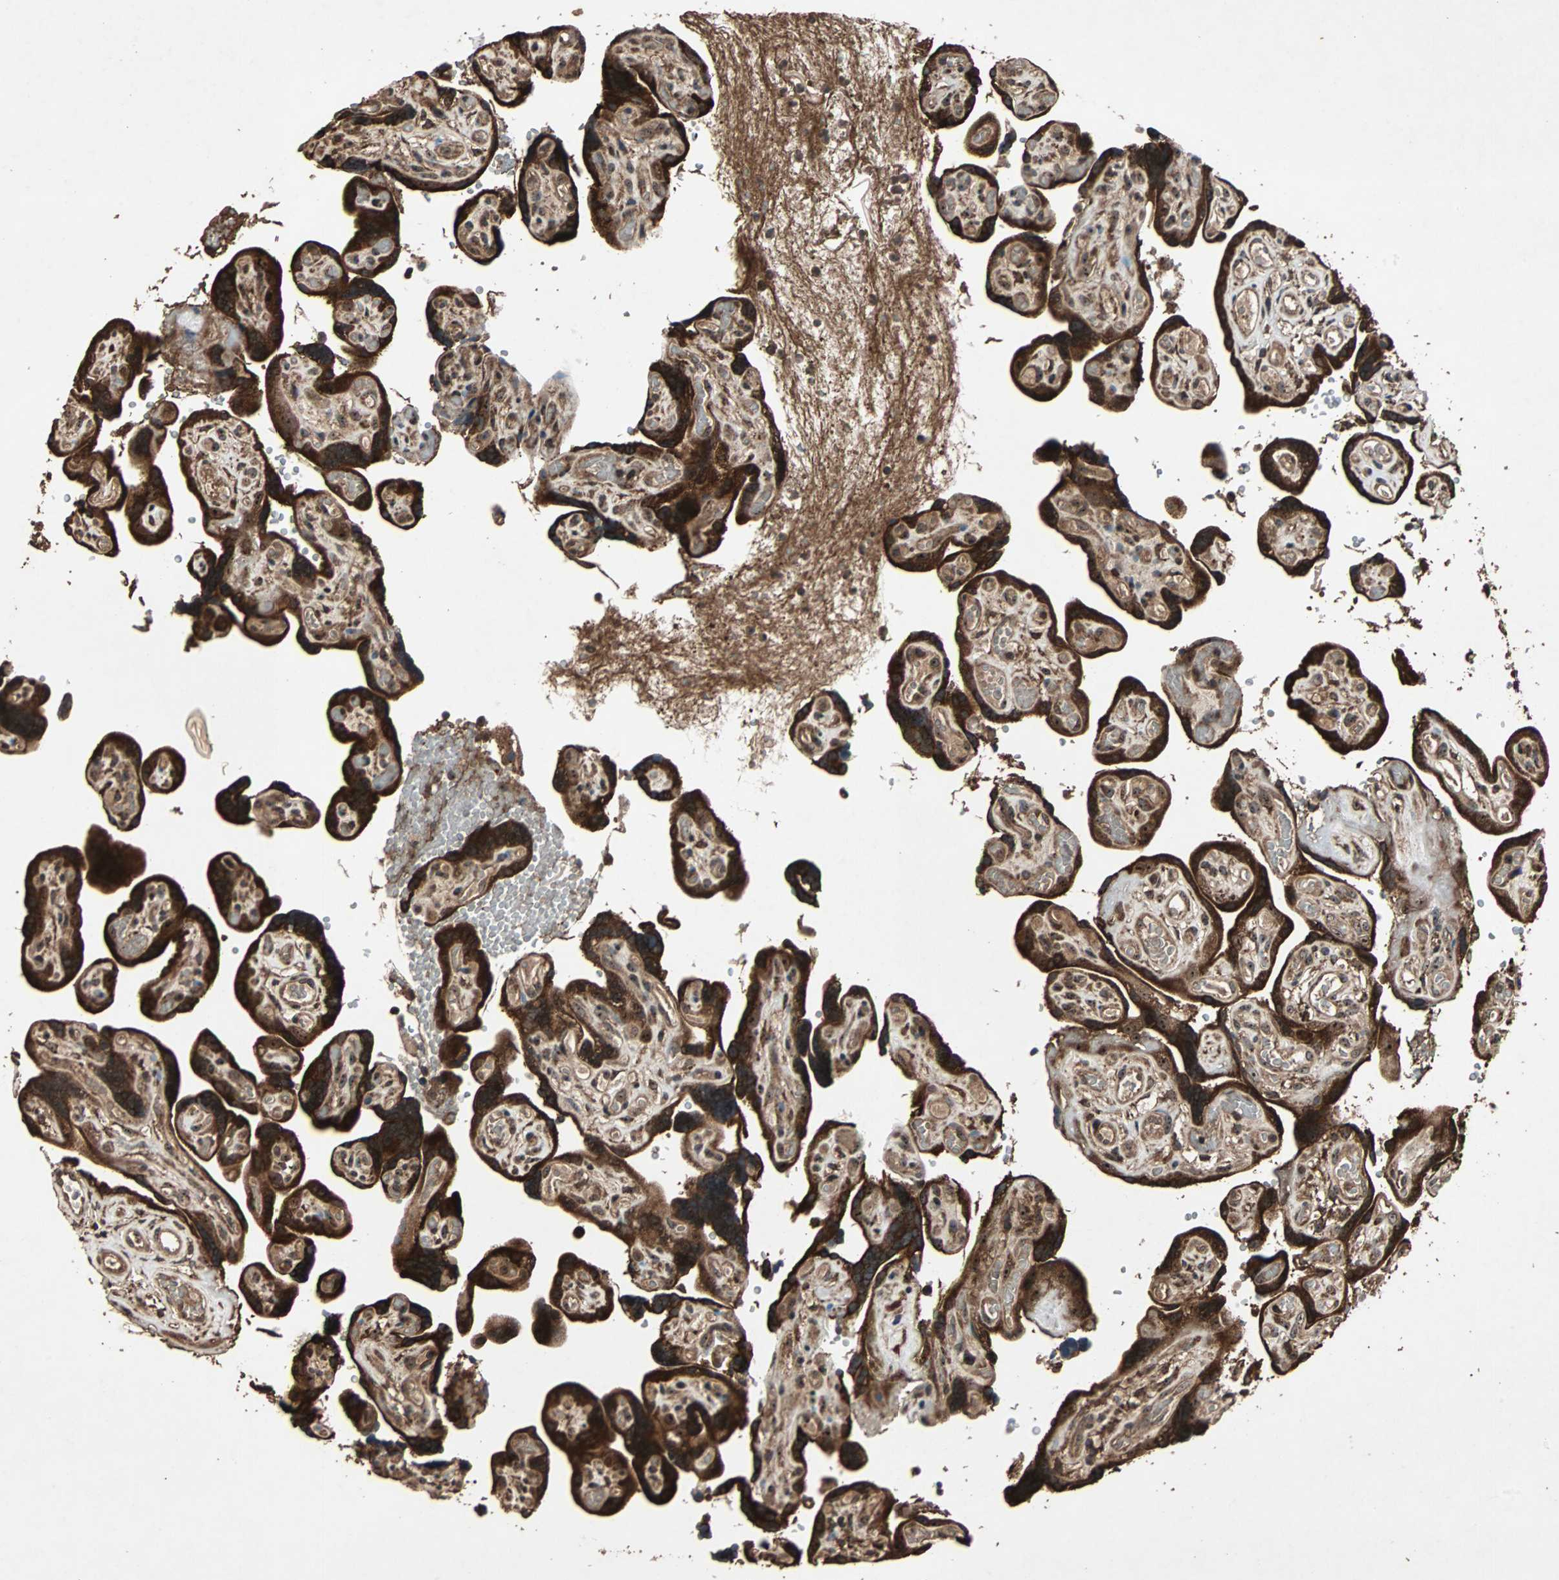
{"staining": {"intensity": "strong", "quantity": ">75%", "location": "cytoplasmic/membranous"}, "tissue": "placenta", "cell_type": "Trophoblastic cells", "image_type": "normal", "snomed": [{"axis": "morphology", "description": "Normal tissue, NOS"}, {"axis": "topography", "description": "Placenta"}], "caption": "High-power microscopy captured an immunohistochemistry (IHC) image of normal placenta, revealing strong cytoplasmic/membranous positivity in about >75% of trophoblastic cells. Immunohistochemistry stains the protein of interest in brown and the nuclei are stained blue.", "gene": "LAMTOR5", "patient": {"sex": "female", "age": 30}}